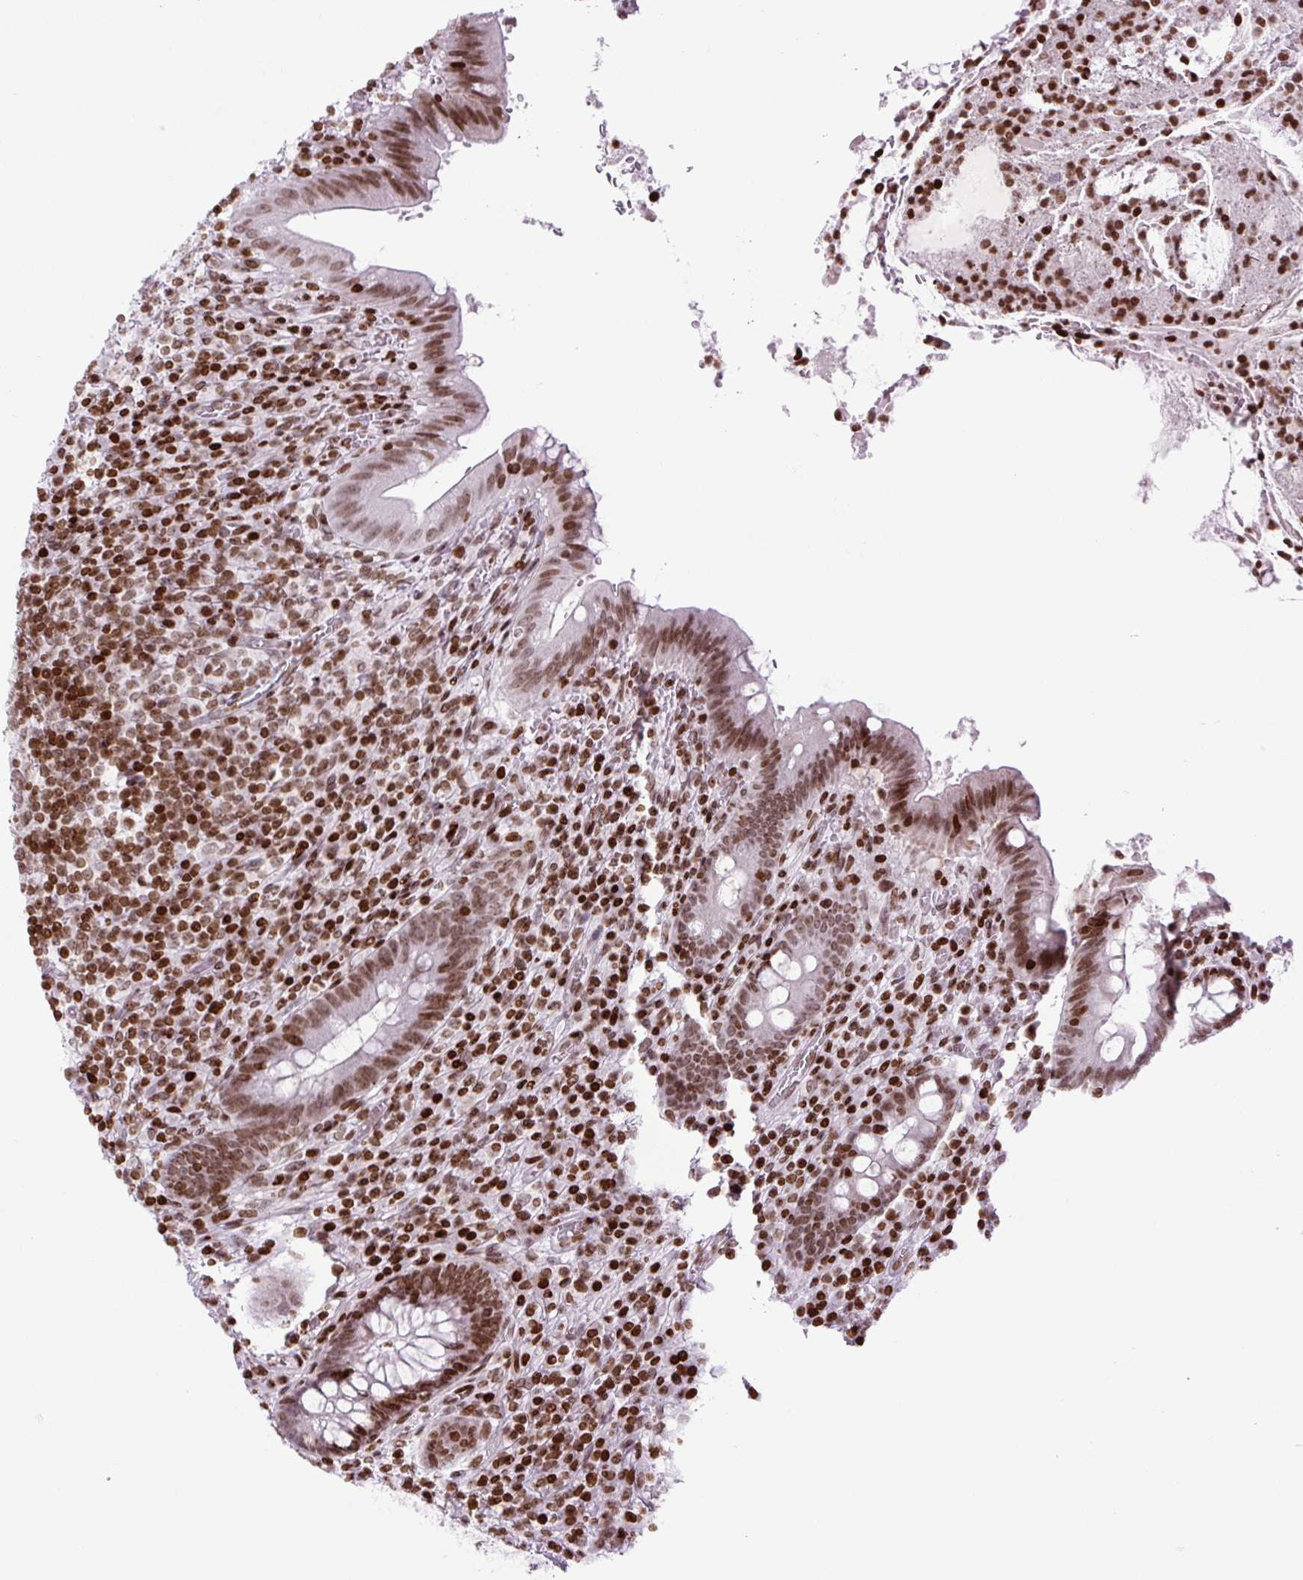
{"staining": {"intensity": "strong", "quantity": ">75%", "location": "nuclear"}, "tissue": "appendix", "cell_type": "Glandular cells", "image_type": "normal", "snomed": [{"axis": "morphology", "description": "Normal tissue, NOS"}, {"axis": "topography", "description": "Appendix"}], "caption": "This photomicrograph reveals normal appendix stained with immunohistochemistry (IHC) to label a protein in brown. The nuclear of glandular cells show strong positivity for the protein. Nuclei are counter-stained blue.", "gene": "H1", "patient": {"sex": "female", "age": 43}}